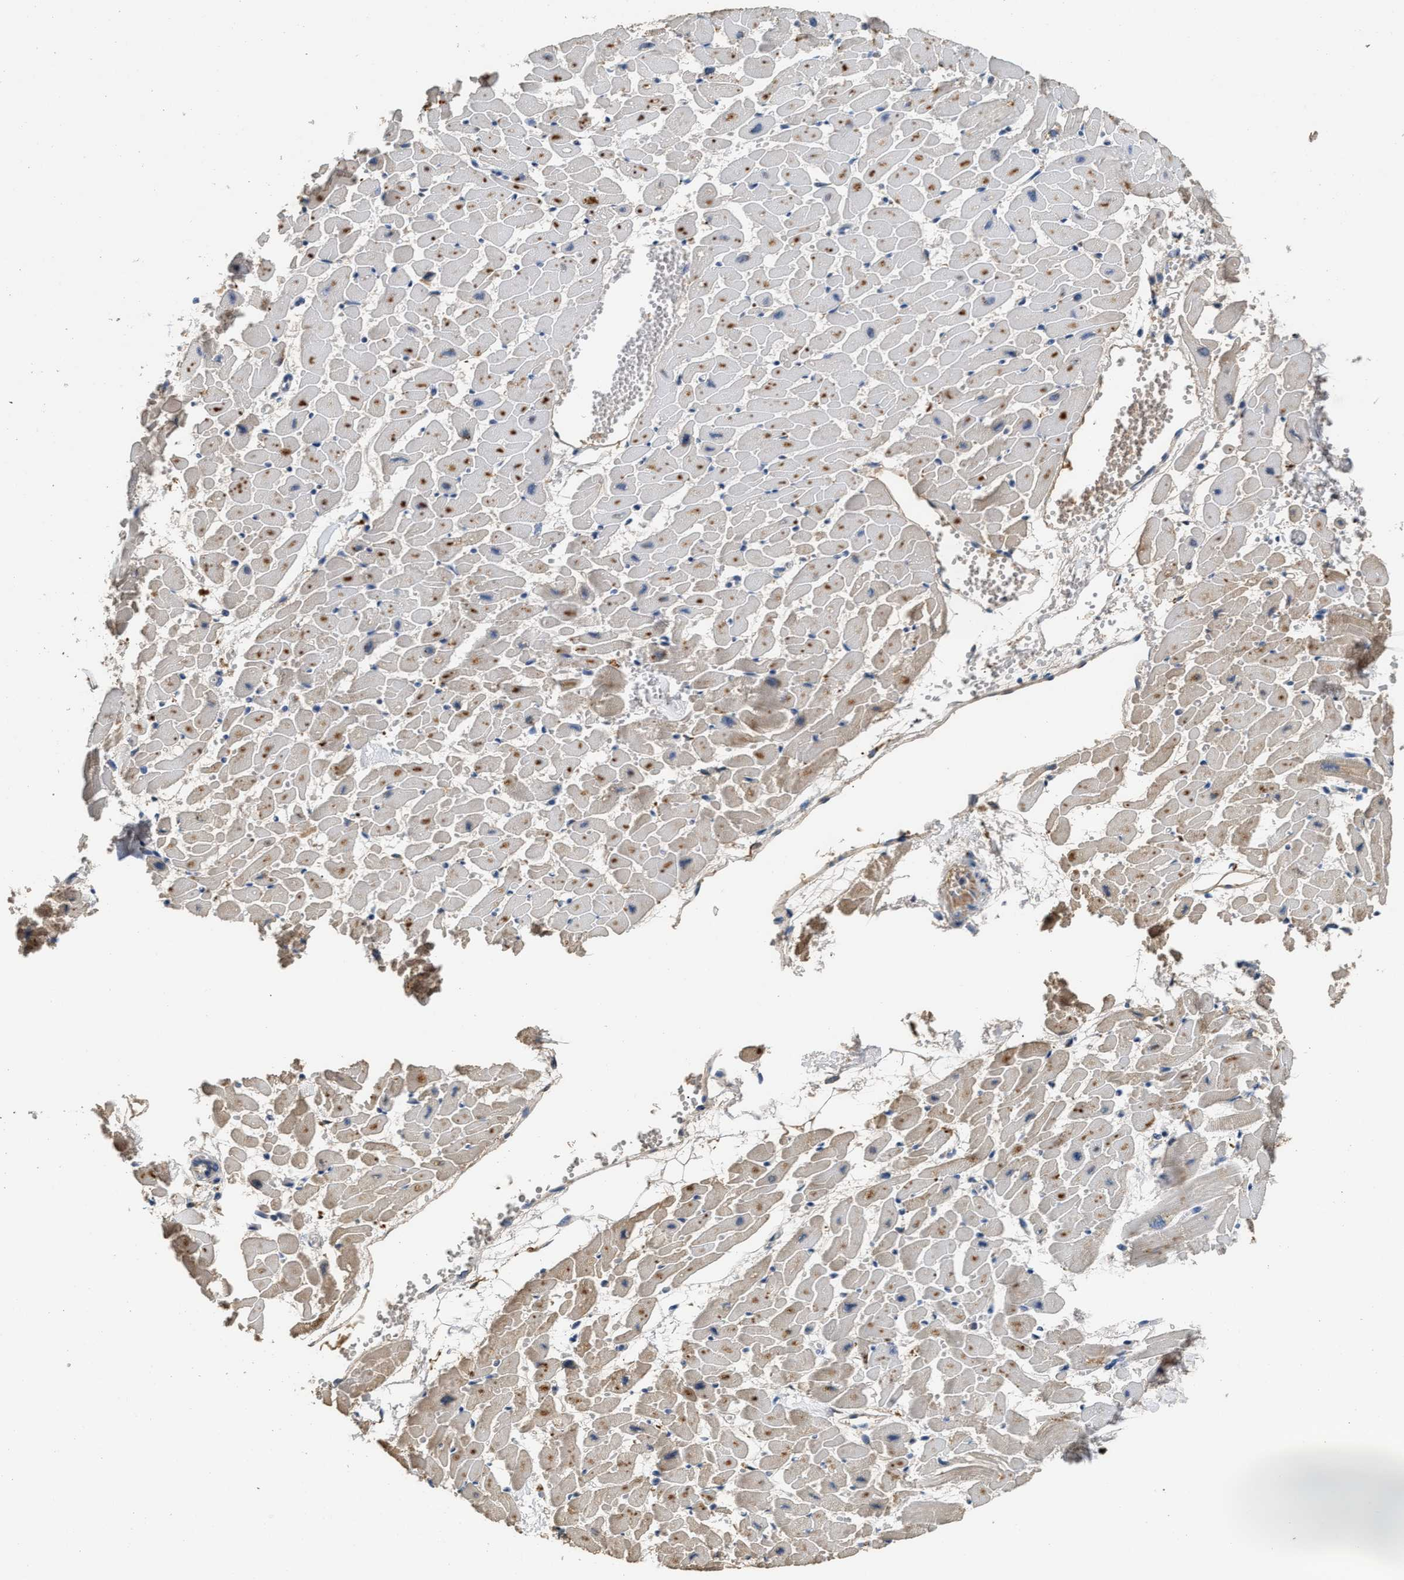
{"staining": {"intensity": "moderate", "quantity": "25%-75%", "location": "cytoplasmic/membranous"}, "tissue": "heart muscle", "cell_type": "Cardiomyocytes", "image_type": "normal", "snomed": [{"axis": "morphology", "description": "Normal tissue, NOS"}, {"axis": "topography", "description": "Heart"}], "caption": "Moderate cytoplasmic/membranous positivity for a protein is identified in approximately 25%-75% of cardiomyocytes of unremarkable heart muscle using immunohistochemistry.", "gene": "C3", "patient": {"sex": "female", "age": 19}}